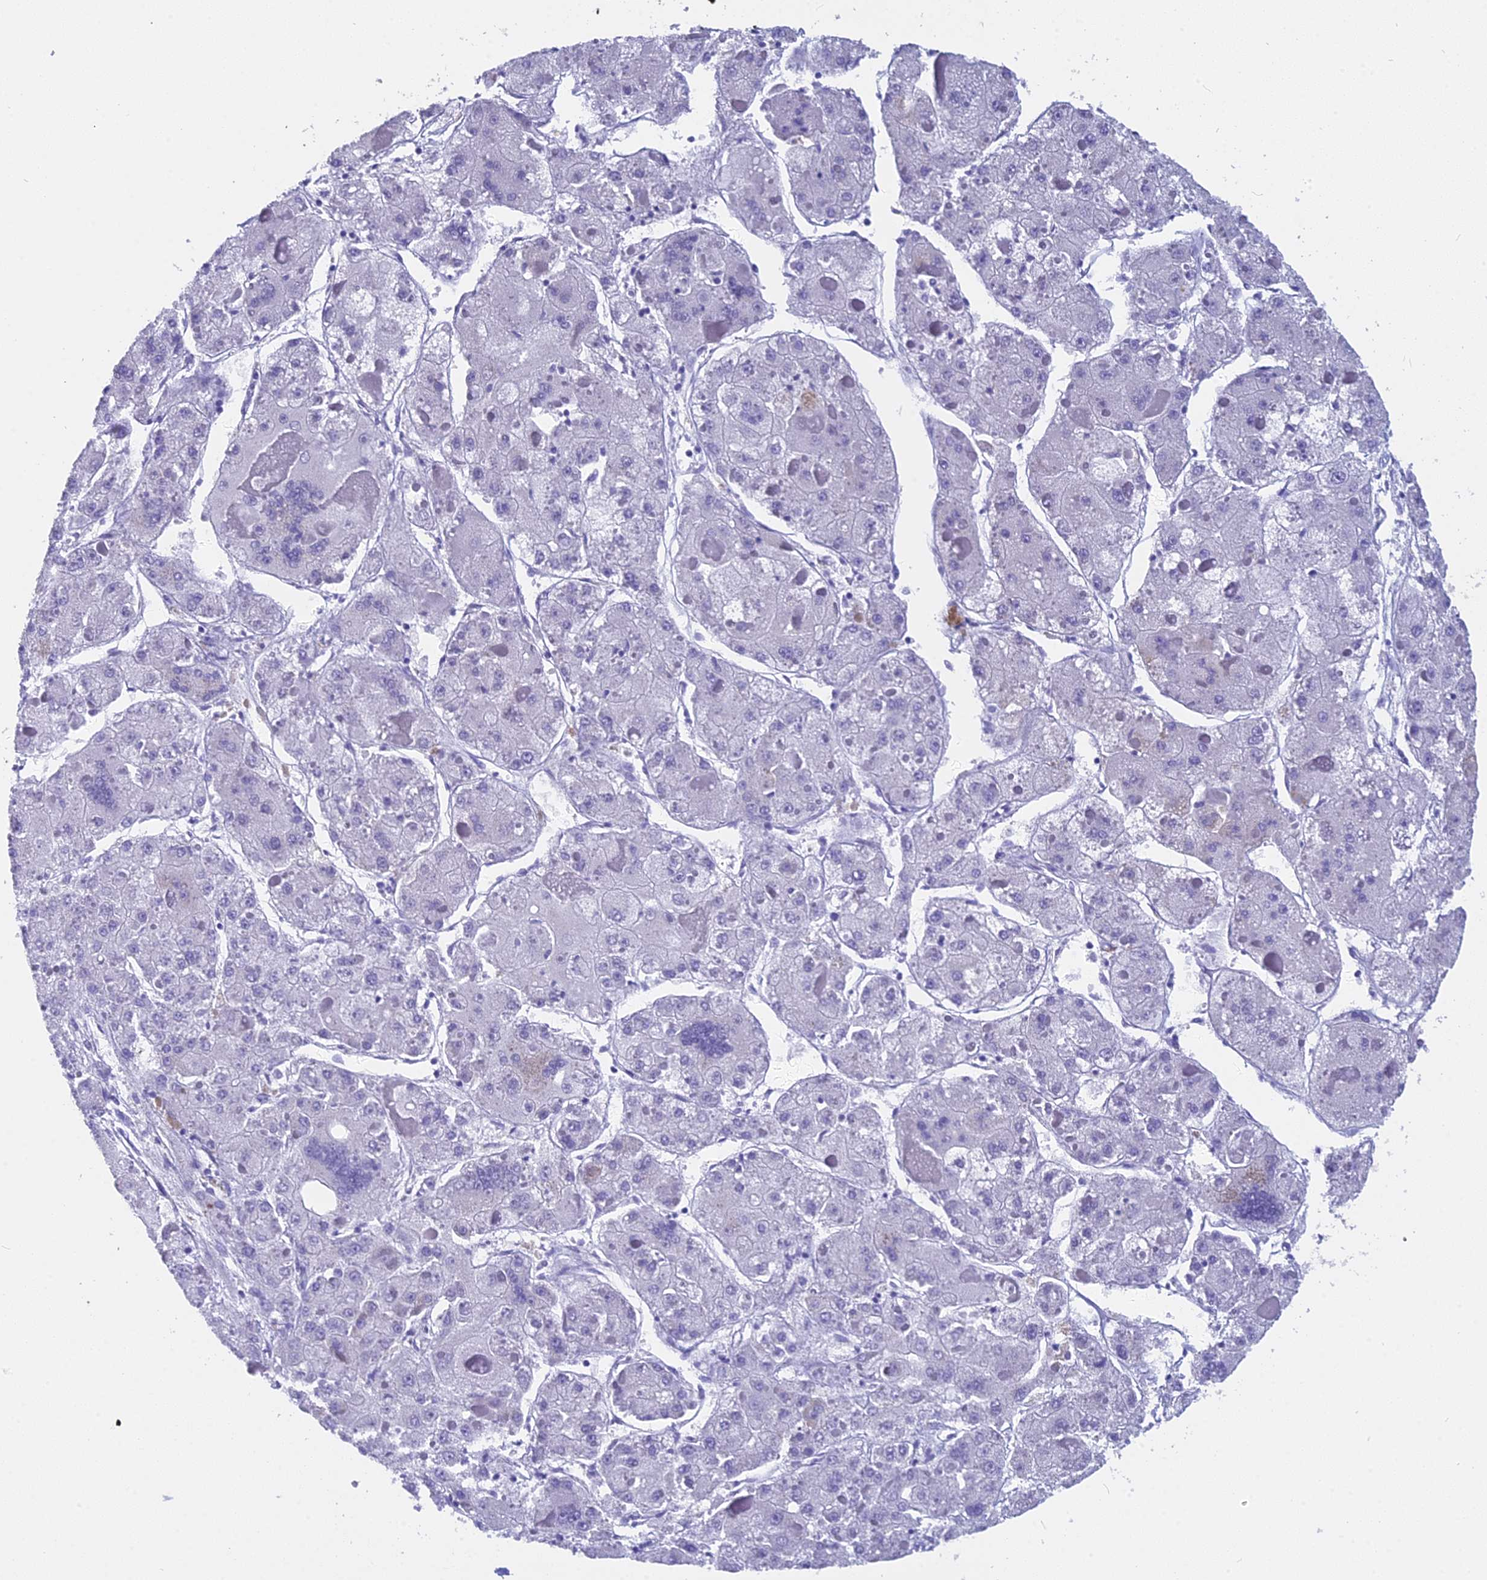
{"staining": {"intensity": "negative", "quantity": "none", "location": "none"}, "tissue": "liver cancer", "cell_type": "Tumor cells", "image_type": "cancer", "snomed": [{"axis": "morphology", "description": "Carcinoma, Hepatocellular, NOS"}, {"axis": "topography", "description": "Liver"}], "caption": "Tumor cells show no significant expression in liver cancer.", "gene": "NKPD1", "patient": {"sex": "female", "age": 73}}